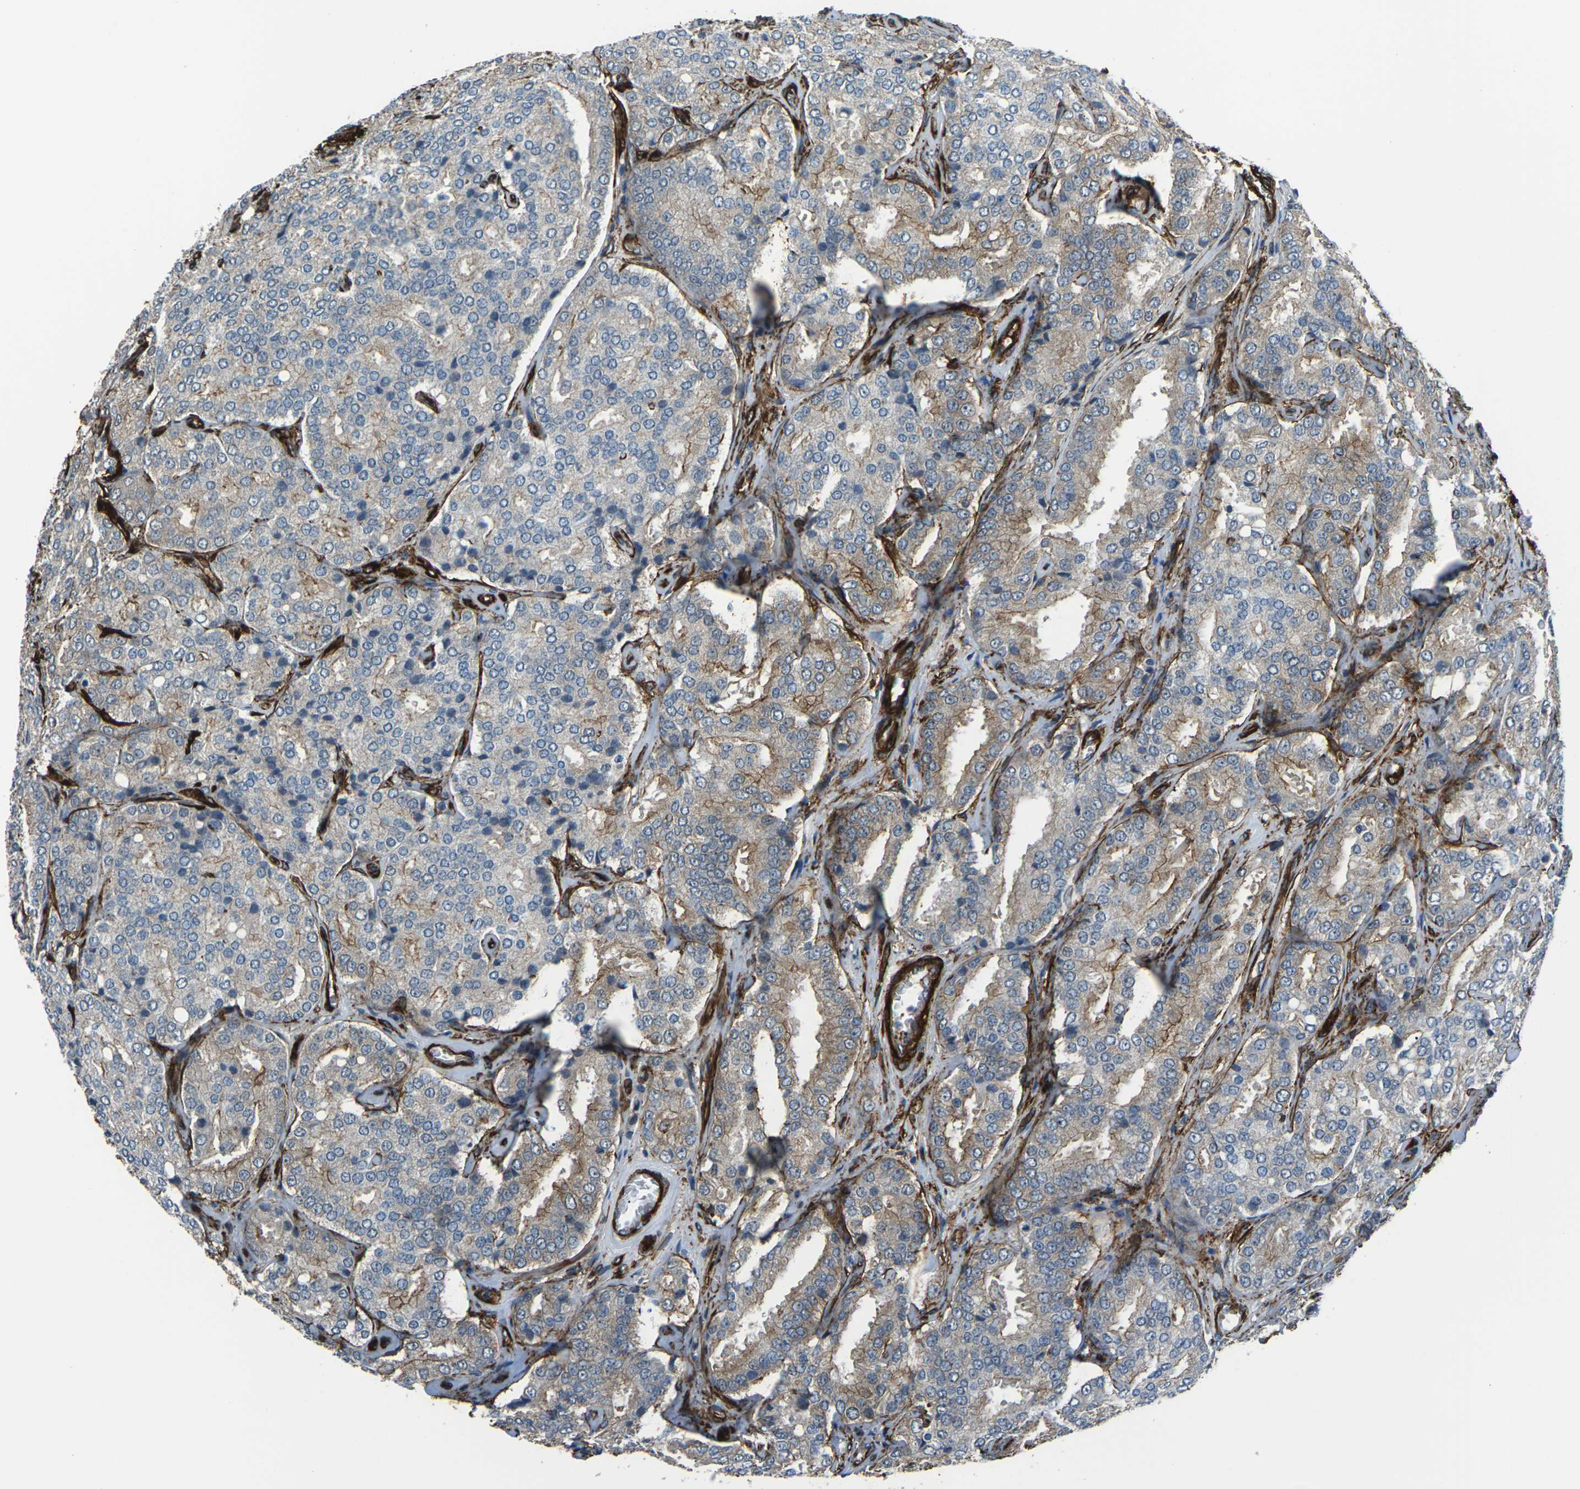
{"staining": {"intensity": "weak", "quantity": "25%-75%", "location": "cytoplasmic/membranous"}, "tissue": "prostate cancer", "cell_type": "Tumor cells", "image_type": "cancer", "snomed": [{"axis": "morphology", "description": "Adenocarcinoma, High grade"}, {"axis": "topography", "description": "Prostate"}], "caption": "DAB (3,3'-diaminobenzidine) immunohistochemical staining of human adenocarcinoma (high-grade) (prostate) shows weak cytoplasmic/membranous protein staining in about 25%-75% of tumor cells.", "gene": "GRAMD1C", "patient": {"sex": "male", "age": 65}}